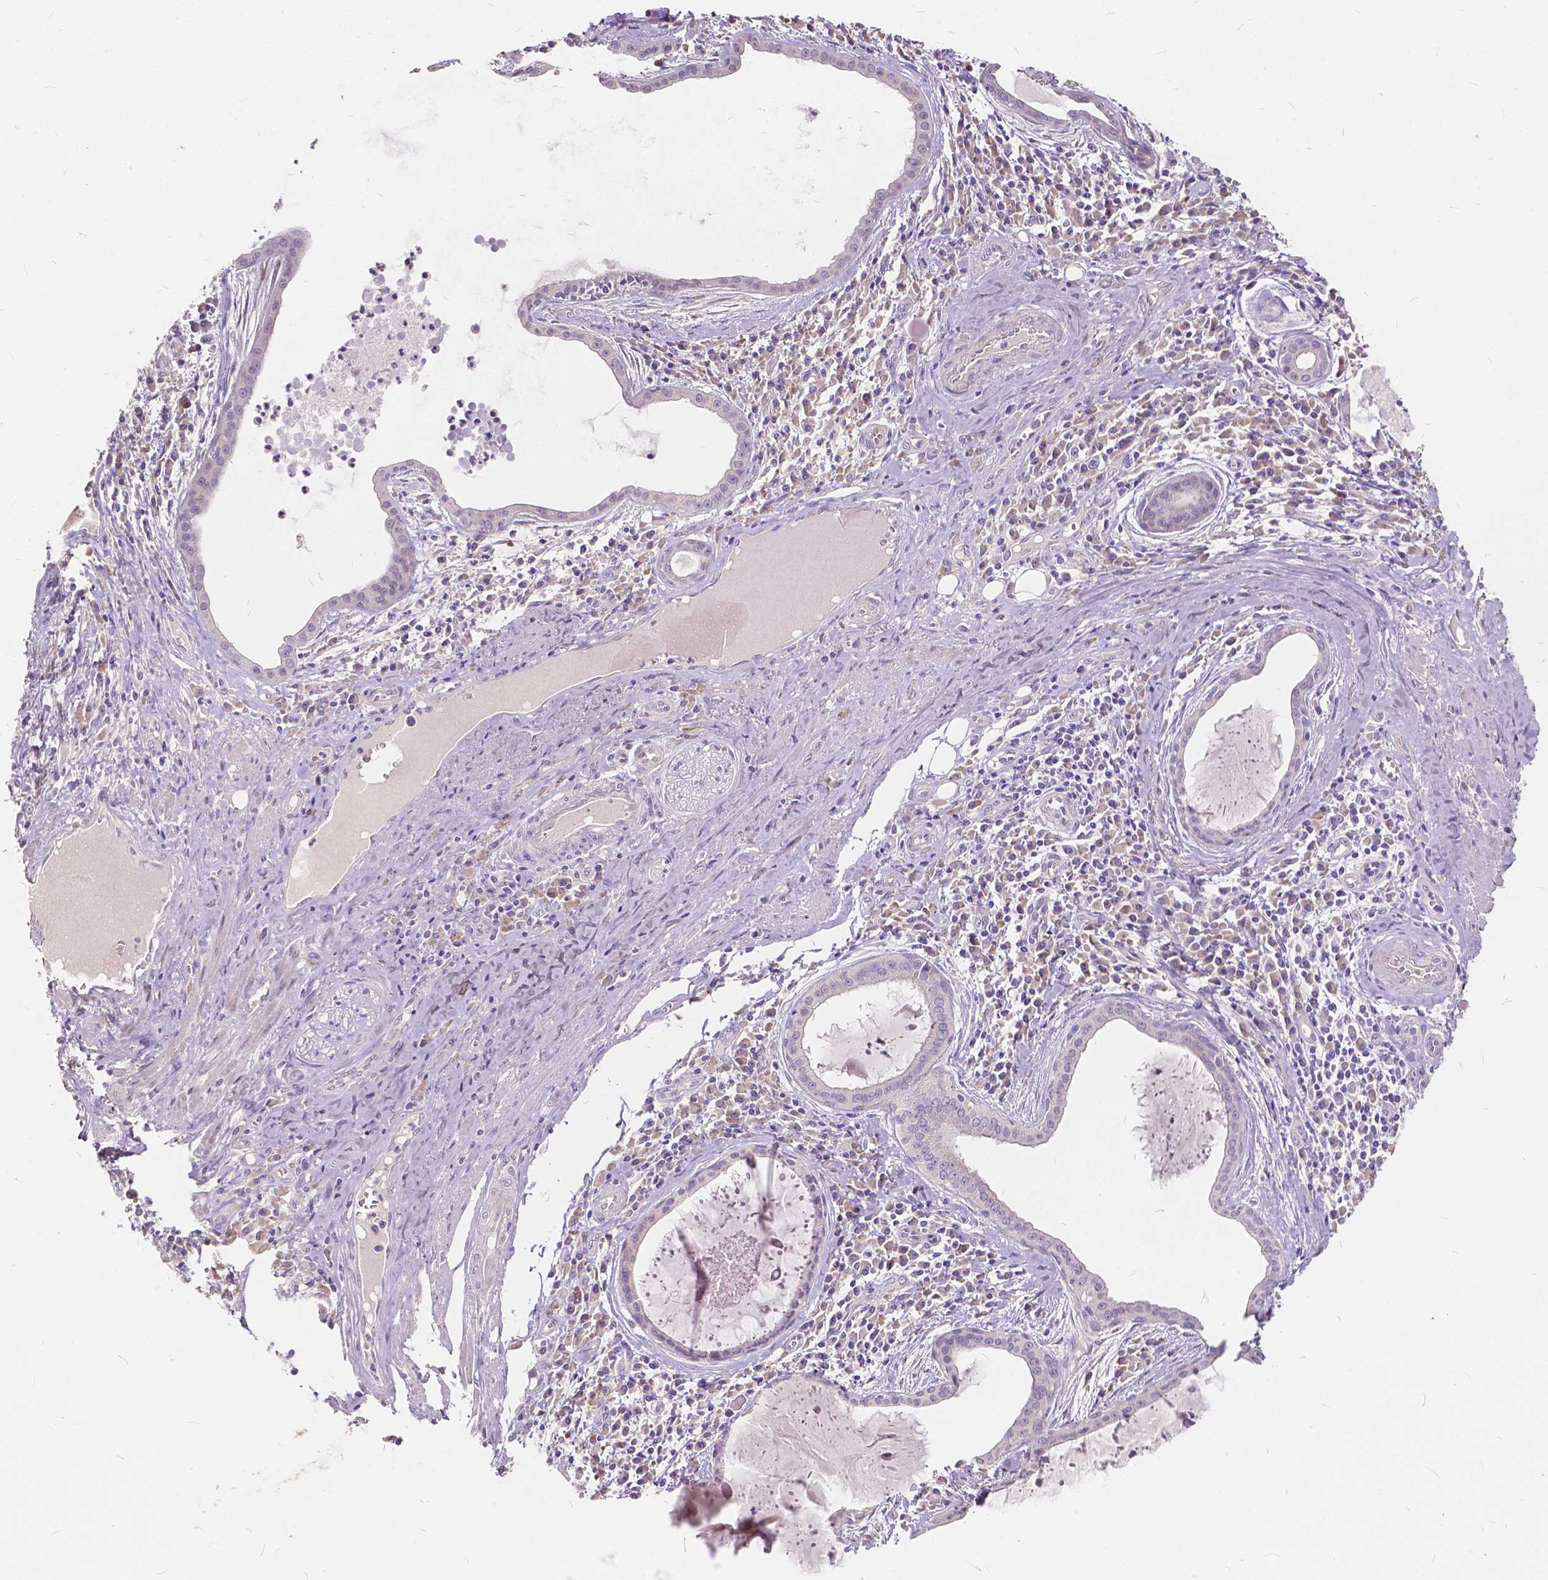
{"staining": {"intensity": "negative", "quantity": "none", "location": "none"}, "tissue": "lung cancer", "cell_type": "Tumor cells", "image_type": "cancer", "snomed": [{"axis": "morphology", "description": "Squamous cell carcinoma, NOS"}, {"axis": "topography", "description": "Lung"}], "caption": "Tumor cells are negative for brown protein staining in lung squamous cell carcinoma.", "gene": "SLC7A8", "patient": {"sex": "male", "age": 74}}